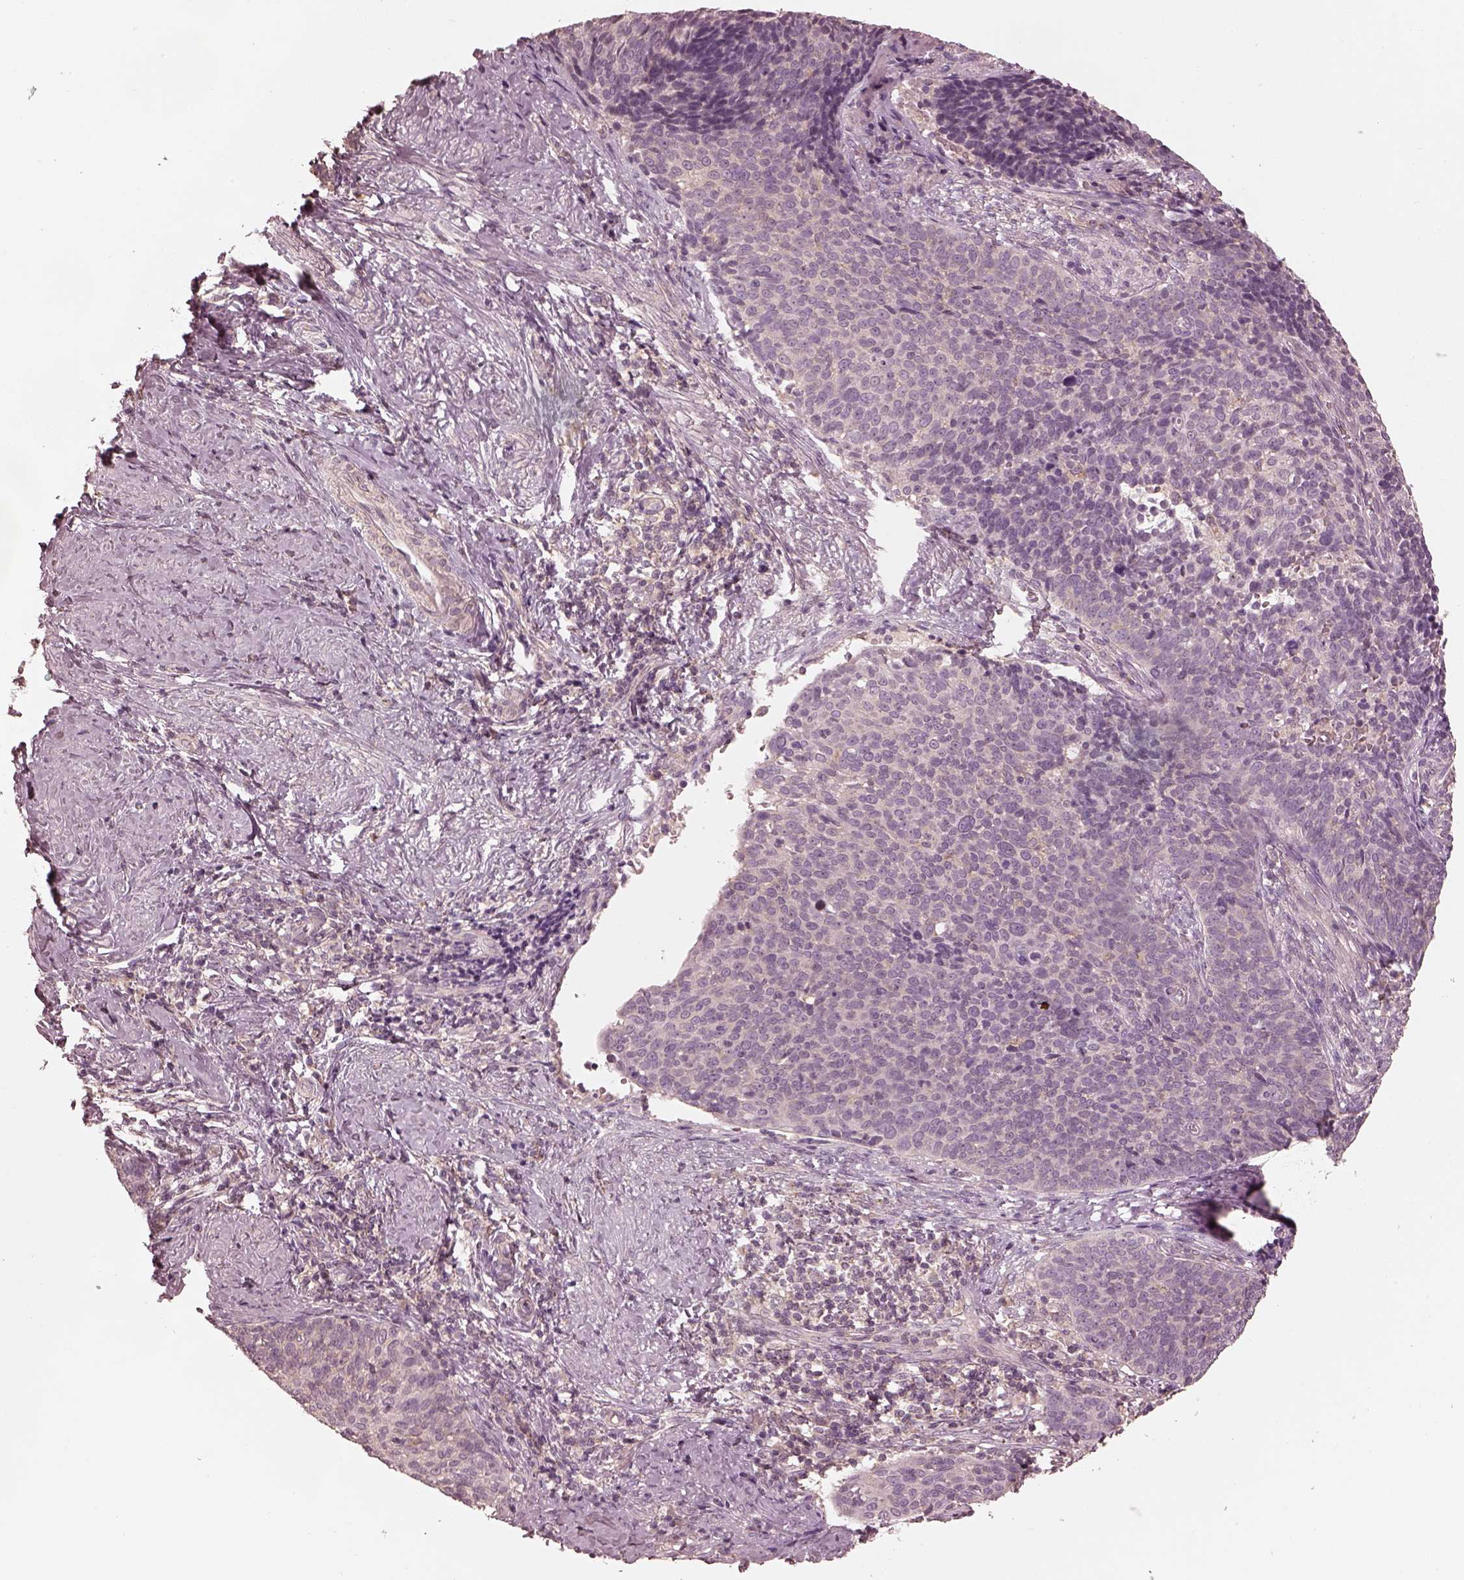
{"staining": {"intensity": "weak", "quantity": "25%-75%", "location": "cytoplasmic/membranous"}, "tissue": "cervical cancer", "cell_type": "Tumor cells", "image_type": "cancer", "snomed": [{"axis": "morphology", "description": "Squamous cell carcinoma, NOS"}, {"axis": "topography", "description": "Cervix"}], "caption": "A high-resolution image shows immunohistochemistry (IHC) staining of cervical cancer, which displays weak cytoplasmic/membranous staining in about 25%-75% of tumor cells.", "gene": "PRKACG", "patient": {"sex": "female", "age": 39}}